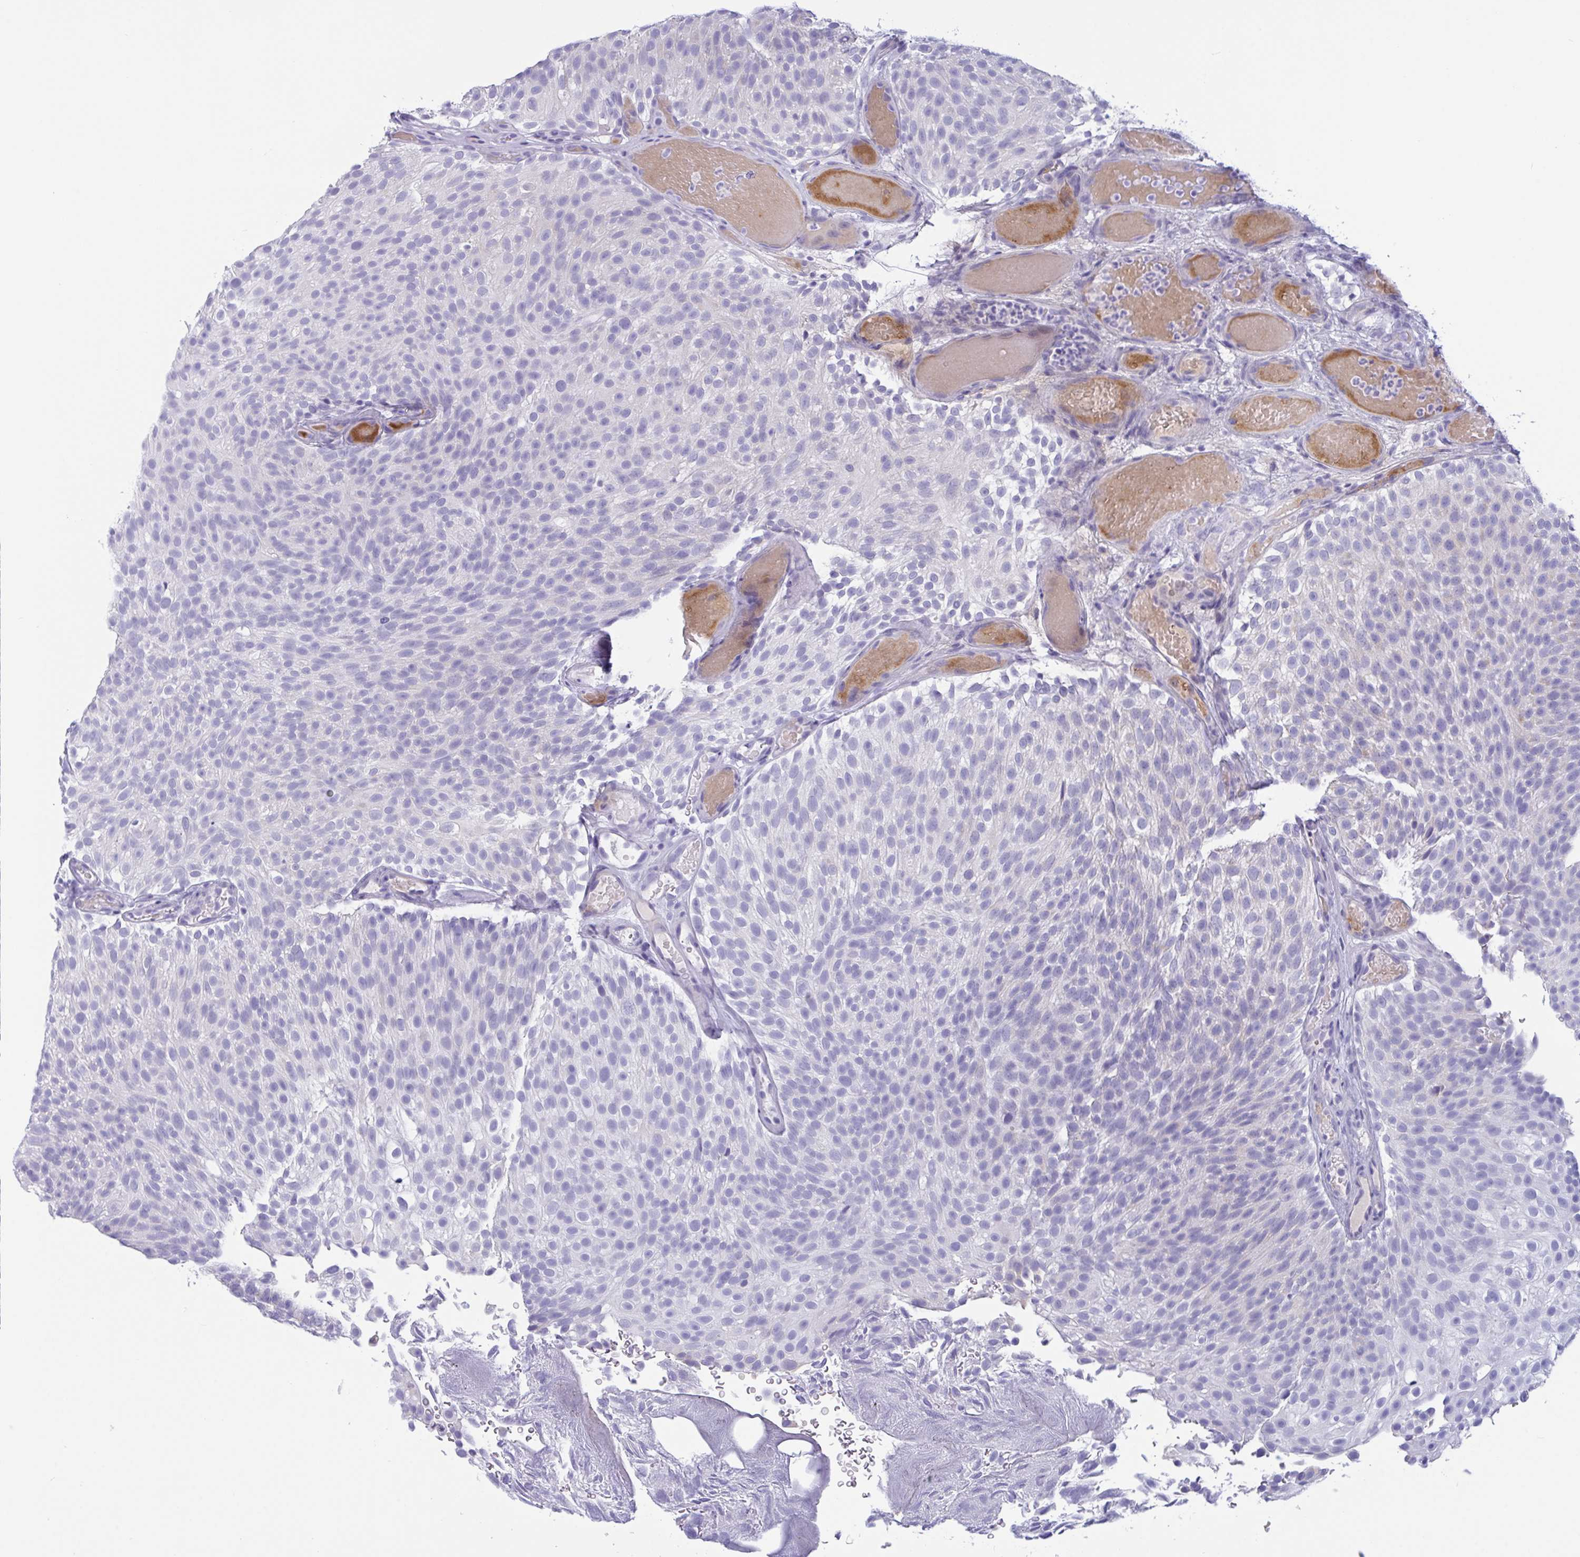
{"staining": {"intensity": "negative", "quantity": "none", "location": "none"}, "tissue": "urothelial cancer", "cell_type": "Tumor cells", "image_type": "cancer", "snomed": [{"axis": "morphology", "description": "Urothelial carcinoma, Low grade"}, {"axis": "topography", "description": "Urinary bladder"}], "caption": "Immunohistochemical staining of urothelial carcinoma (low-grade) demonstrates no significant positivity in tumor cells.", "gene": "OXLD1", "patient": {"sex": "male", "age": 78}}